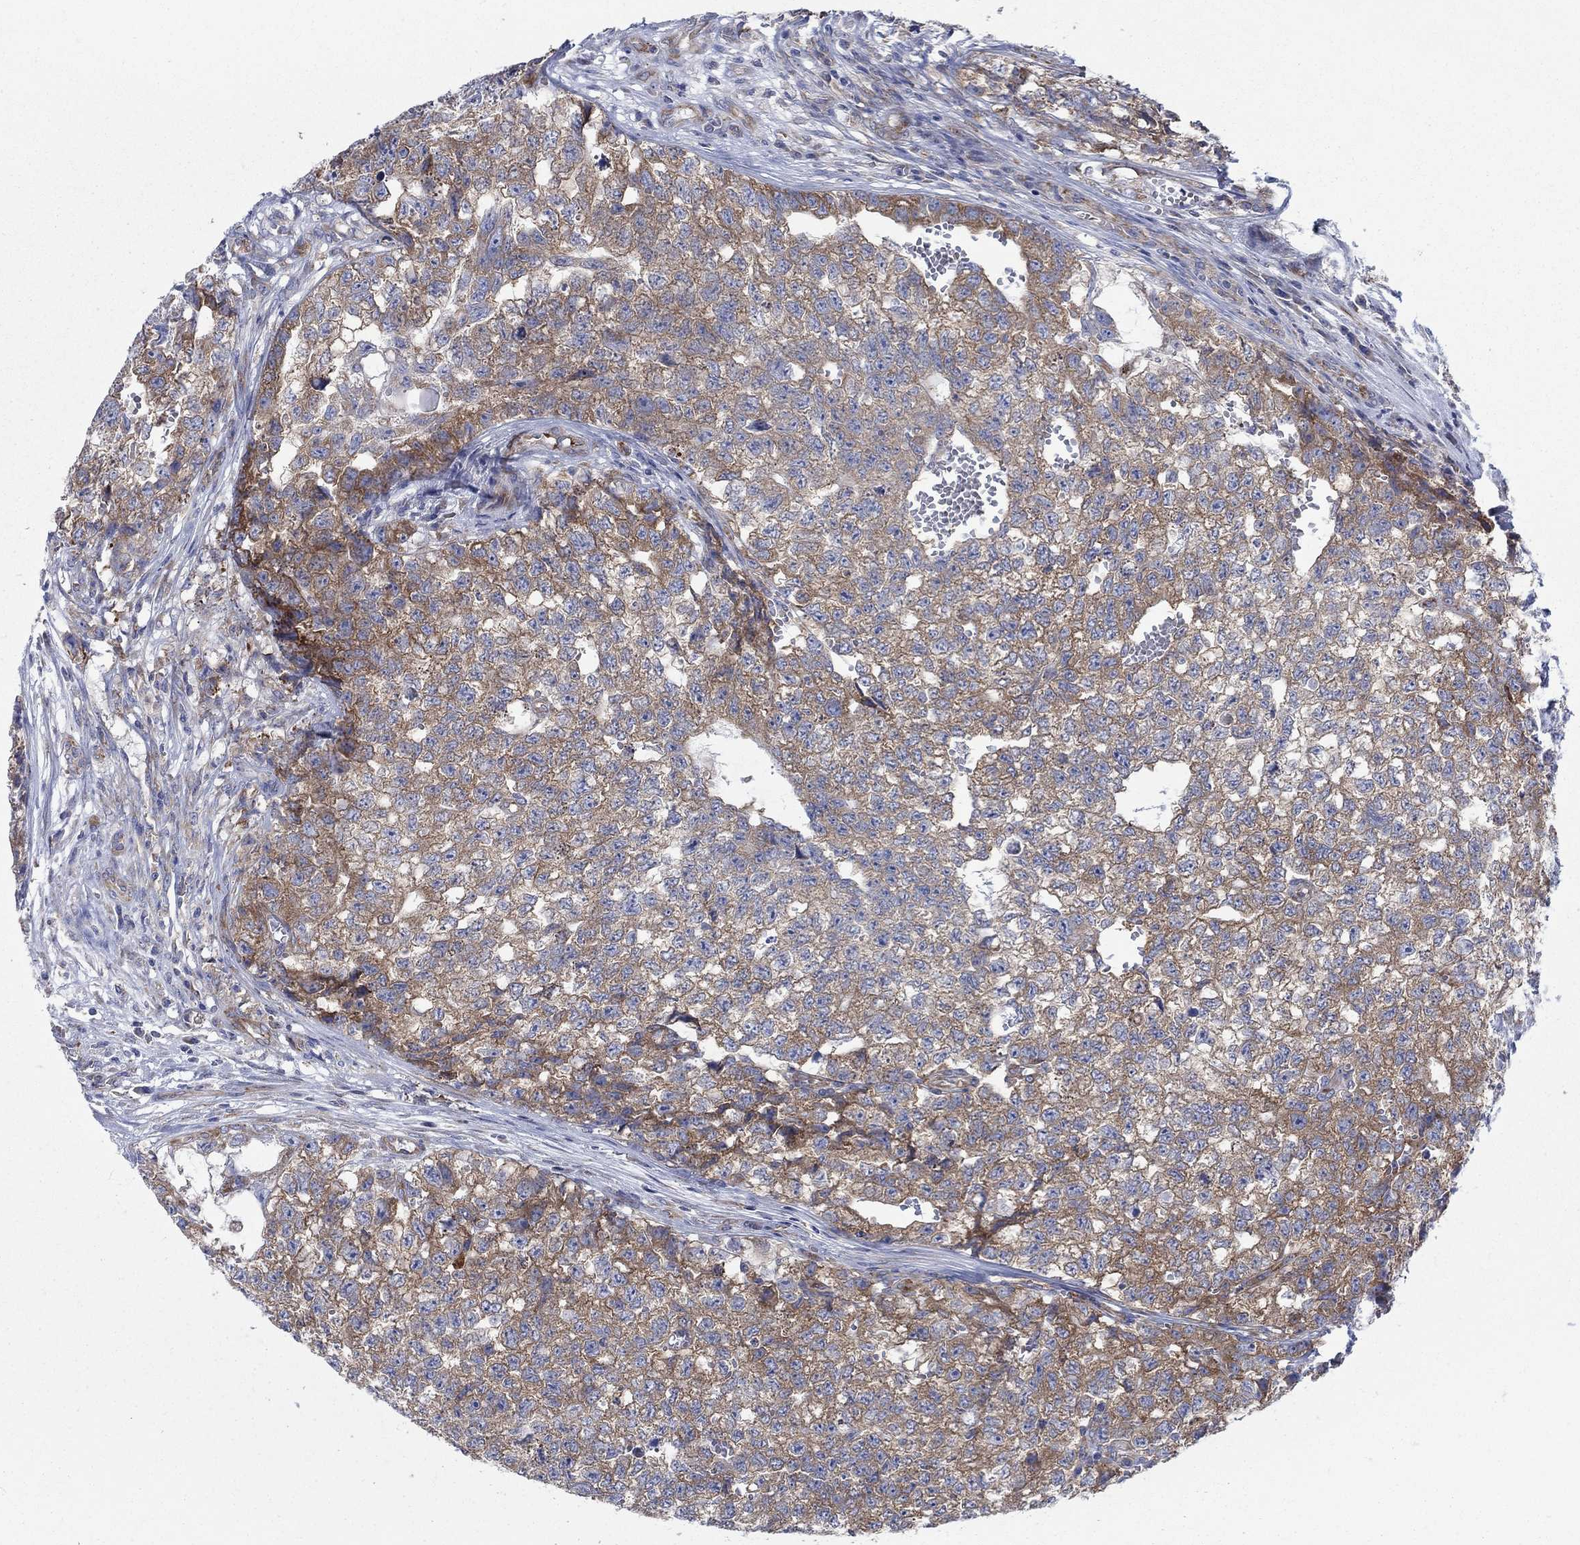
{"staining": {"intensity": "strong", "quantity": "25%-75%", "location": "cytoplasmic/membranous"}, "tissue": "testis cancer", "cell_type": "Tumor cells", "image_type": "cancer", "snomed": [{"axis": "morphology", "description": "Seminoma, NOS"}, {"axis": "morphology", "description": "Carcinoma, Embryonal, NOS"}, {"axis": "topography", "description": "Testis"}], "caption": "This photomicrograph demonstrates testis embryonal carcinoma stained with IHC to label a protein in brown. The cytoplasmic/membranous of tumor cells show strong positivity for the protein. Nuclei are counter-stained blue.", "gene": "TMEM59", "patient": {"sex": "male", "age": 22}}